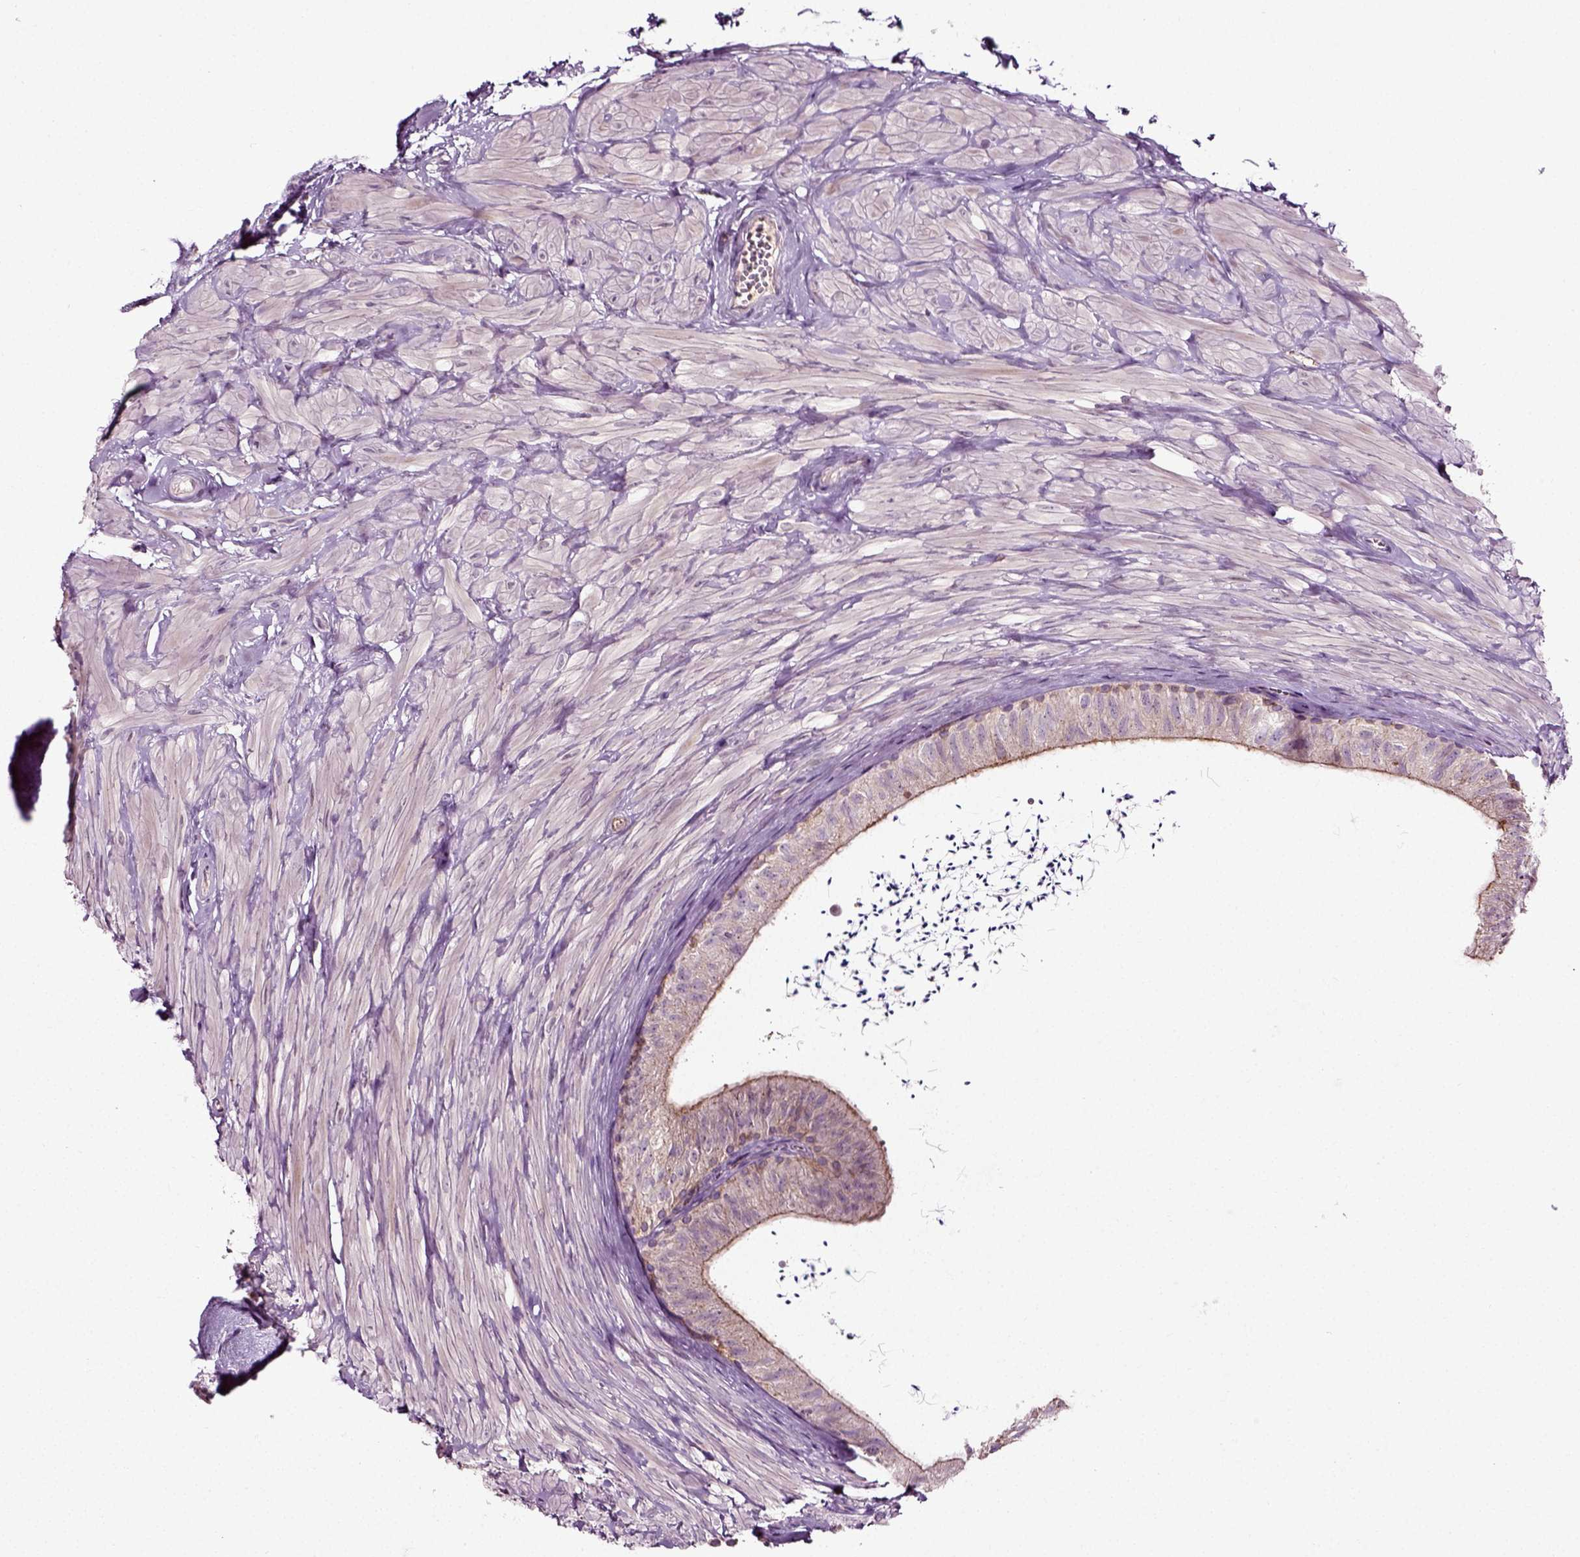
{"staining": {"intensity": "moderate", "quantity": "25%-75%", "location": "cytoplasmic/membranous"}, "tissue": "epididymis", "cell_type": "Glandular cells", "image_type": "normal", "snomed": [{"axis": "morphology", "description": "Normal tissue, NOS"}, {"axis": "topography", "description": "Epididymis"}], "caption": "Immunohistochemistry staining of unremarkable epididymis, which displays medium levels of moderate cytoplasmic/membranous positivity in about 25%-75% of glandular cells indicating moderate cytoplasmic/membranous protein positivity. The staining was performed using DAB (brown) for protein detection and nuclei were counterstained in hematoxylin (blue).", "gene": "RHOF", "patient": {"sex": "male", "age": 32}}